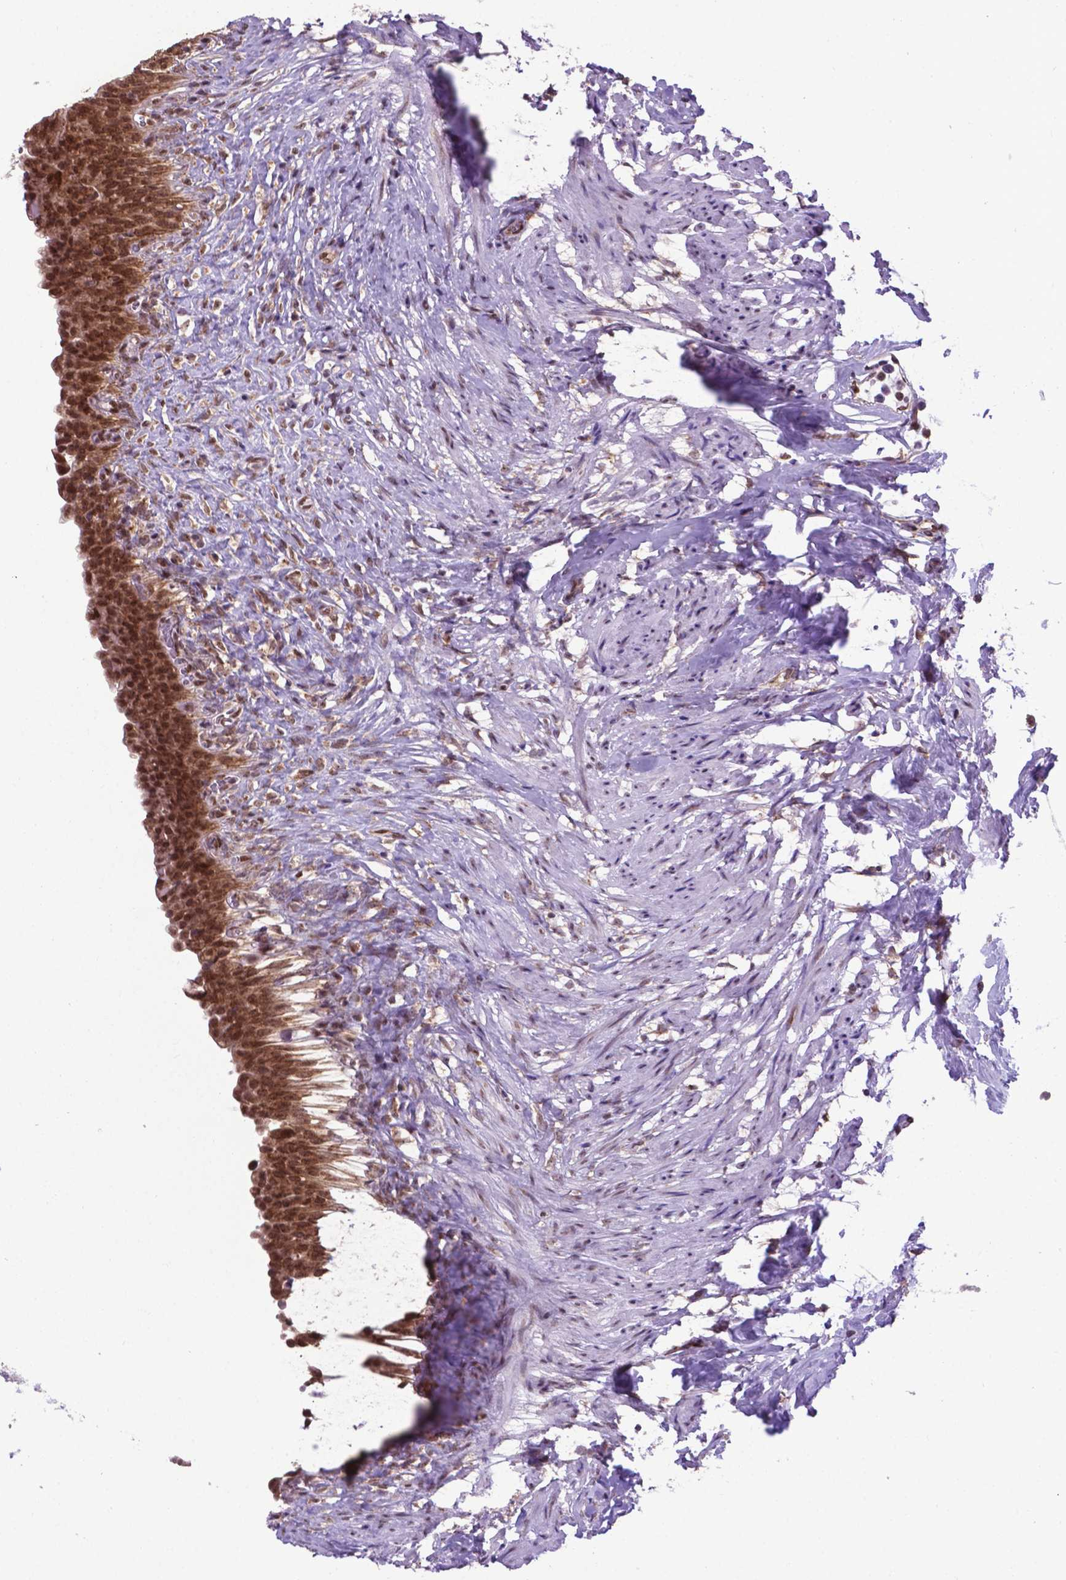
{"staining": {"intensity": "moderate", "quantity": ">75%", "location": "cytoplasmic/membranous"}, "tissue": "urinary bladder", "cell_type": "Urothelial cells", "image_type": "normal", "snomed": [{"axis": "morphology", "description": "Normal tissue, NOS"}, {"axis": "topography", "description": "Urinary bladder"}, {"axis": "topography", "description": "Prostate"}], "caption": "Unremarkable urinary bladder was stained to show a protein in brown. There is medium levels of moderate cytoplasmic/membranous positivity in approximately >75% of urothelial cells. The staining is performed using DAB brown chromogen to label protein expression. The nuclei are counter-stained blue using hematoxylin.", "gene": "ENSG00000269590", "patient": {"sex": "male", "age": 76}}